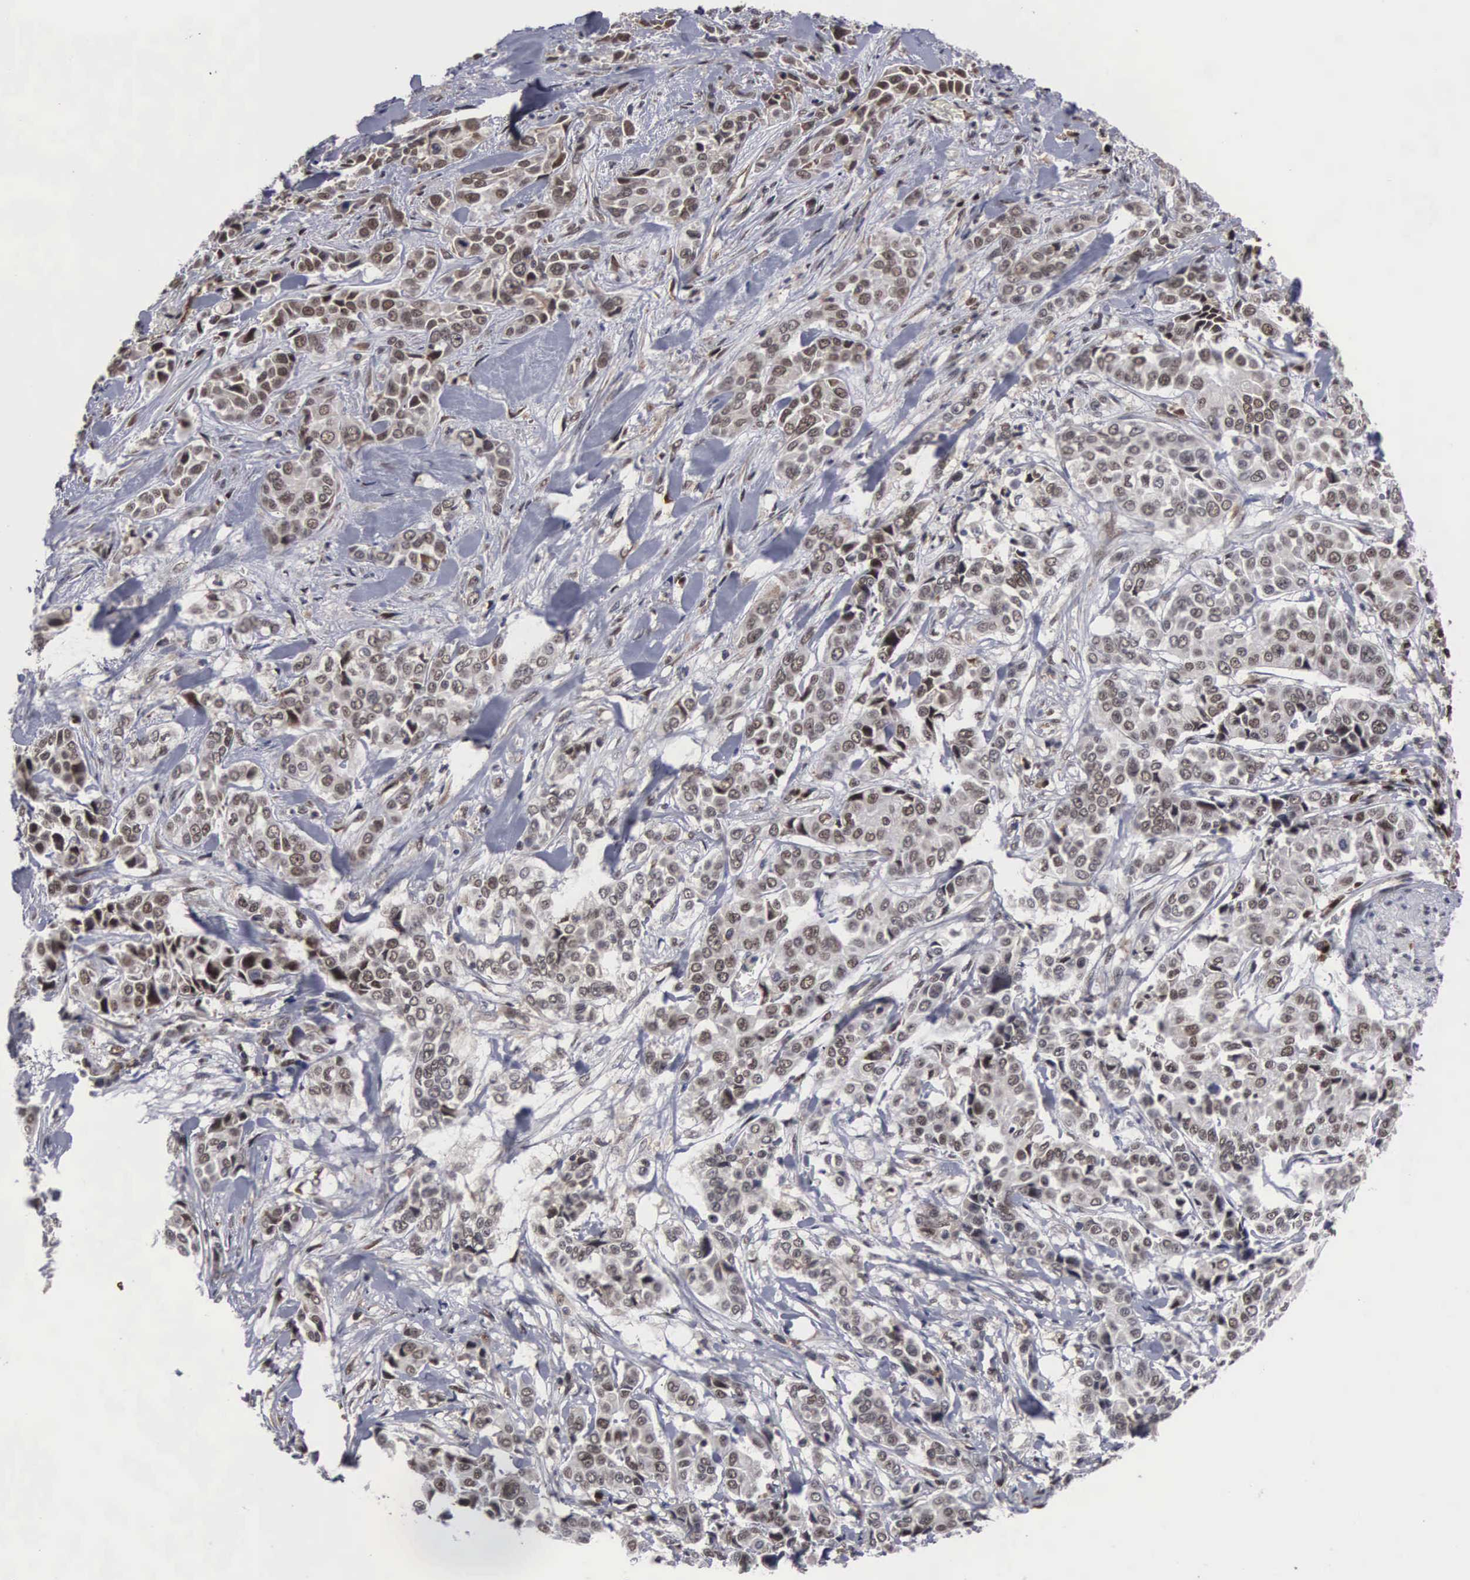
{"staining": {"intensity": "moderate", "quantity": "25%-75%", "location": "nuclear"}, "tissue": "pancreatic cancer", "cell_type": "Tumor cells", "image_type": "cancer", "snomed": [{"axis": "morphology", "description": "Adenocarcinoma, NOS"}, {"axis": "topography", "description": "Pancreas"}], "caption": "Moderate nuclear protein positivity is identified in approximately 25%-75% of tumor cells in pancreatic adenocarcinoma. The protein is shown in brown color, while the nuclei are stained blue.", "gene": "TRMT5", "patient": {"sex": "female", "age": 52}}